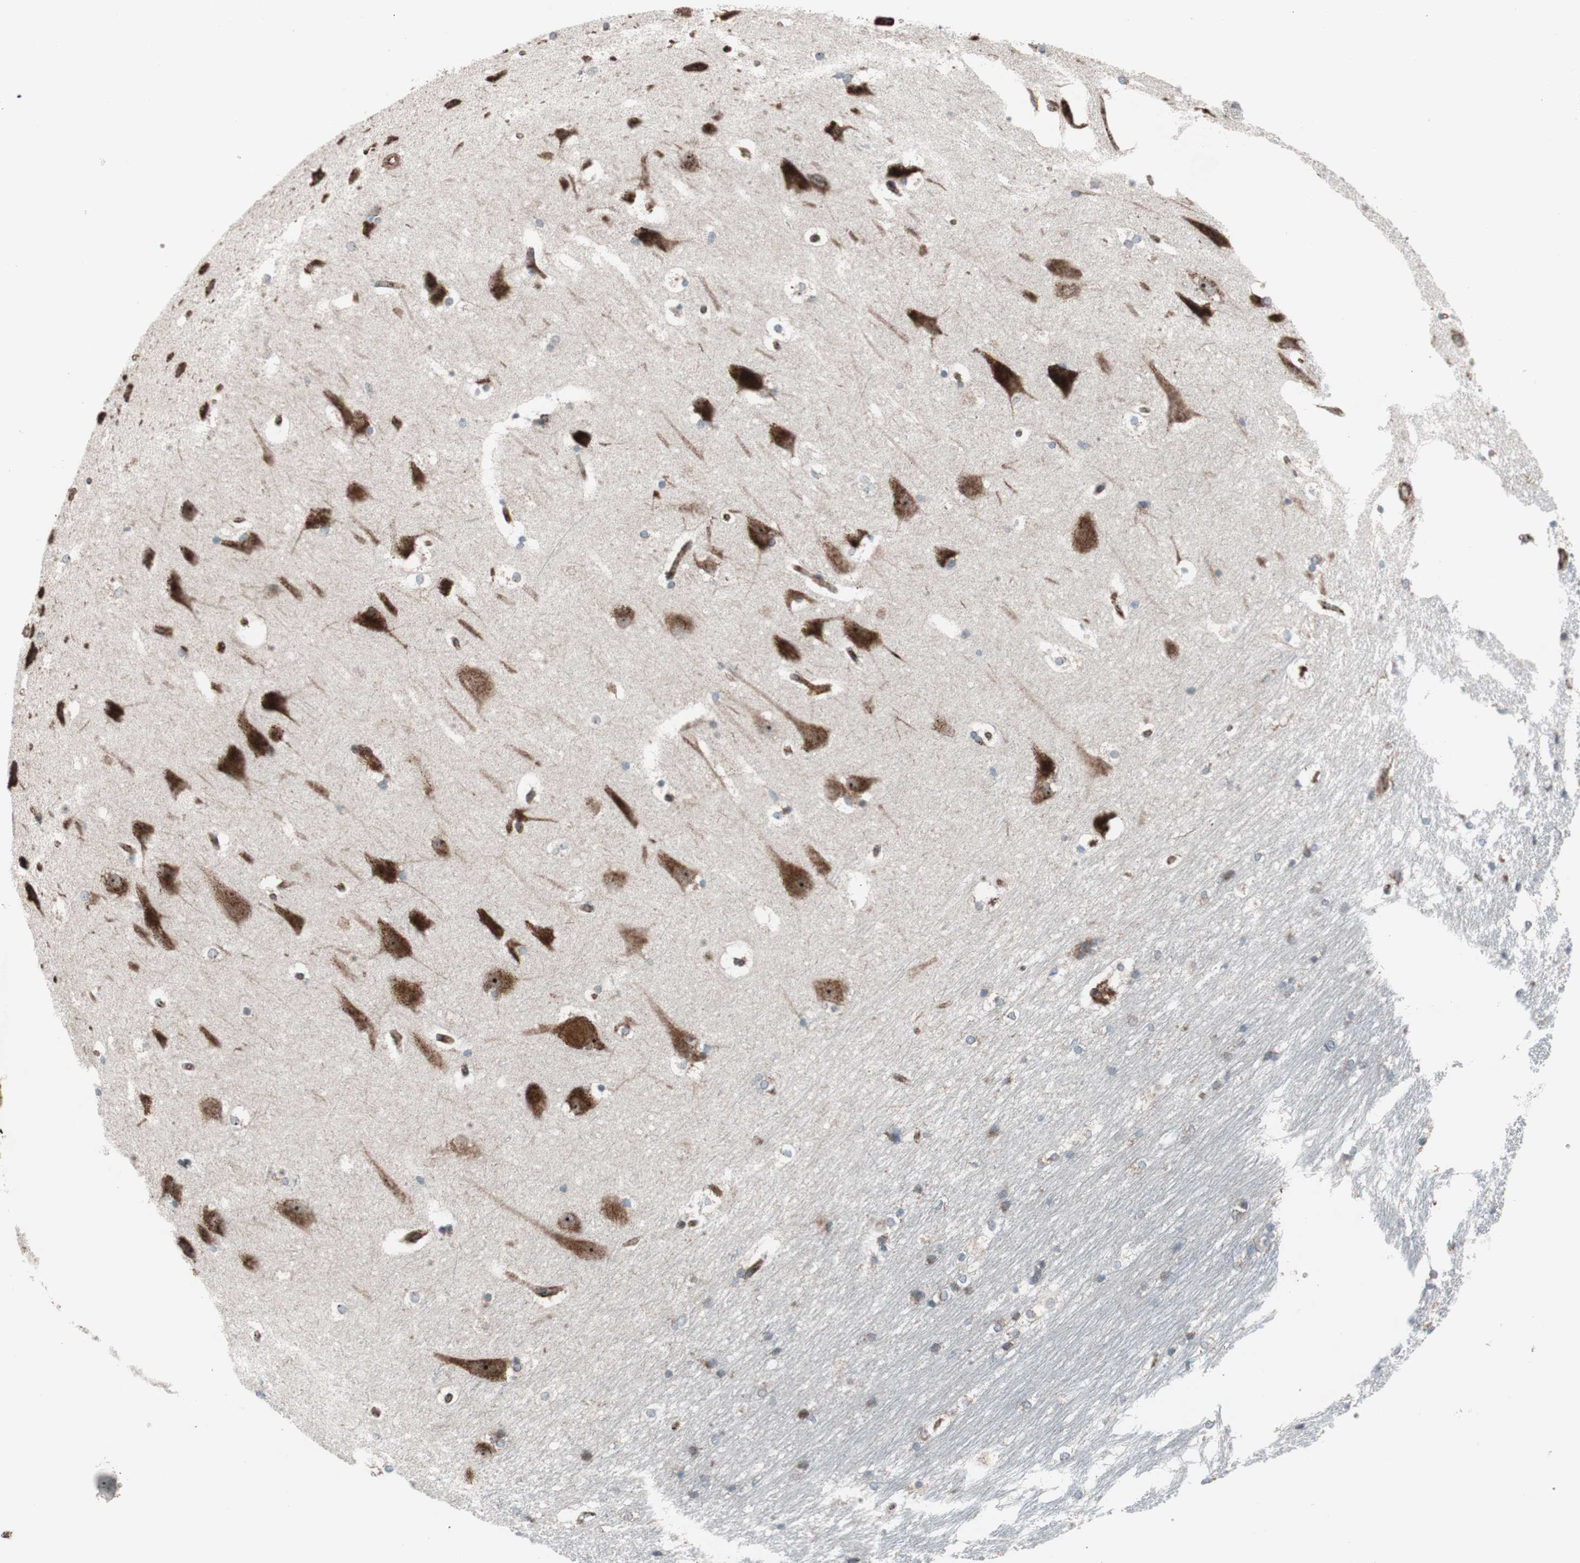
{"staining": {"intensity": "negative", "quantity": "none", "location": "none"}, "tissue": "hippocampus", "cell_type": "Glial cells", "image_type": "normal", "snomed": [{"axis": "morphology", "description": "Normal tissue, NOS"}, {"axis": "topography", "description": "Hippocampus"}], "caption": "Immunohistochemistry (IHC) of unremarkable hippocampus demonstrates no expression in glial cells. Nuclei are stained in blue.", "gene": "CCL14", "patient": {"sex": "female", "age": 19}}